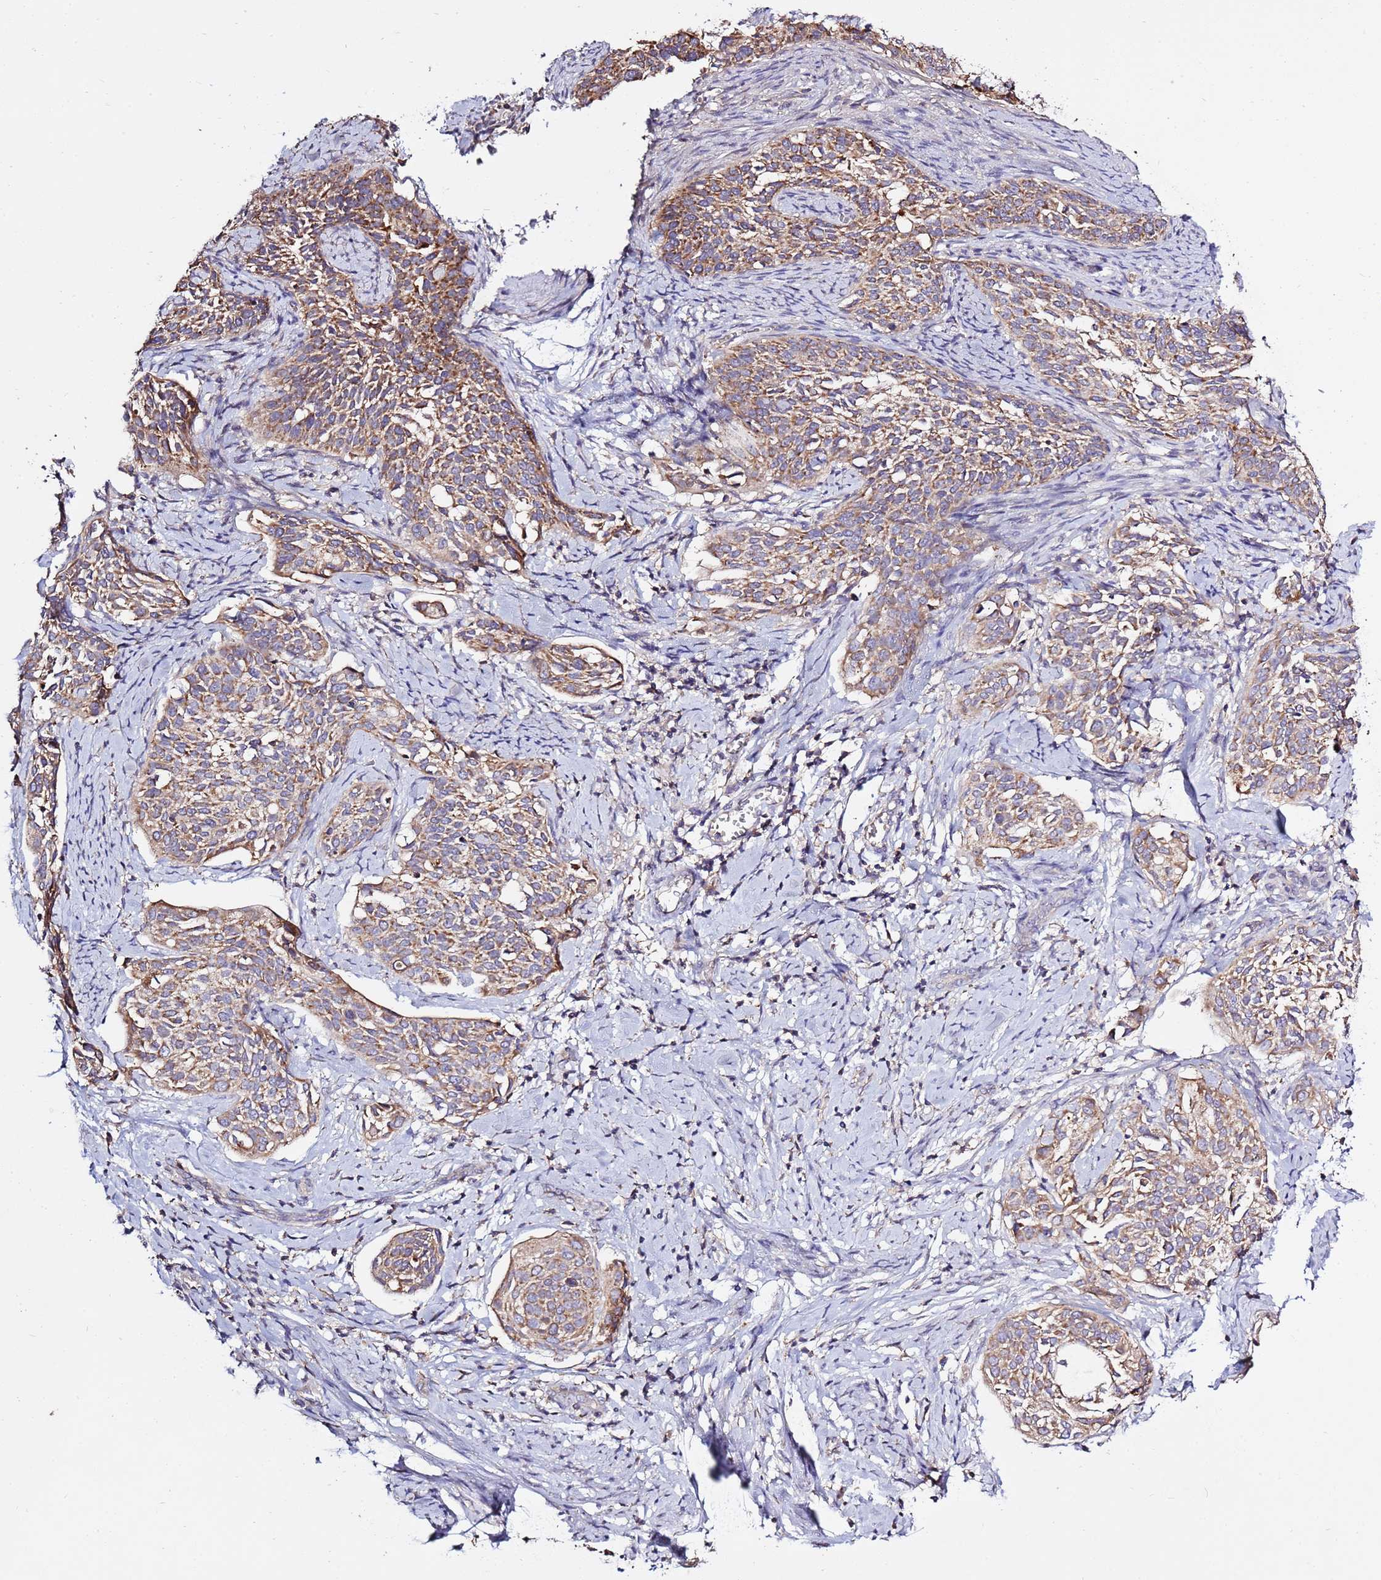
{"staining": {"intensity": "moderate", "quantity": ">75%", "location": "cytoplasmic/membranous"}, "tissue": "cervical cancer", "cell_type": "Tumor cells", "image_type": "cancer", "snomed": [{"axis": "morphology", "description": "Squamous cell carcinoma, NOS"}, {"axis": "topography", "description": "Cervix"}], "caption": "High-power microscopy captured an IHC photomicrograph of cervical cancer (squamous cell carcinoma), revealing moderate cytoplasmic/membranous expression in about >75% of tumor cells.", "gene": "EVA1B", "patient": {"sex": "female", "age": 44}}